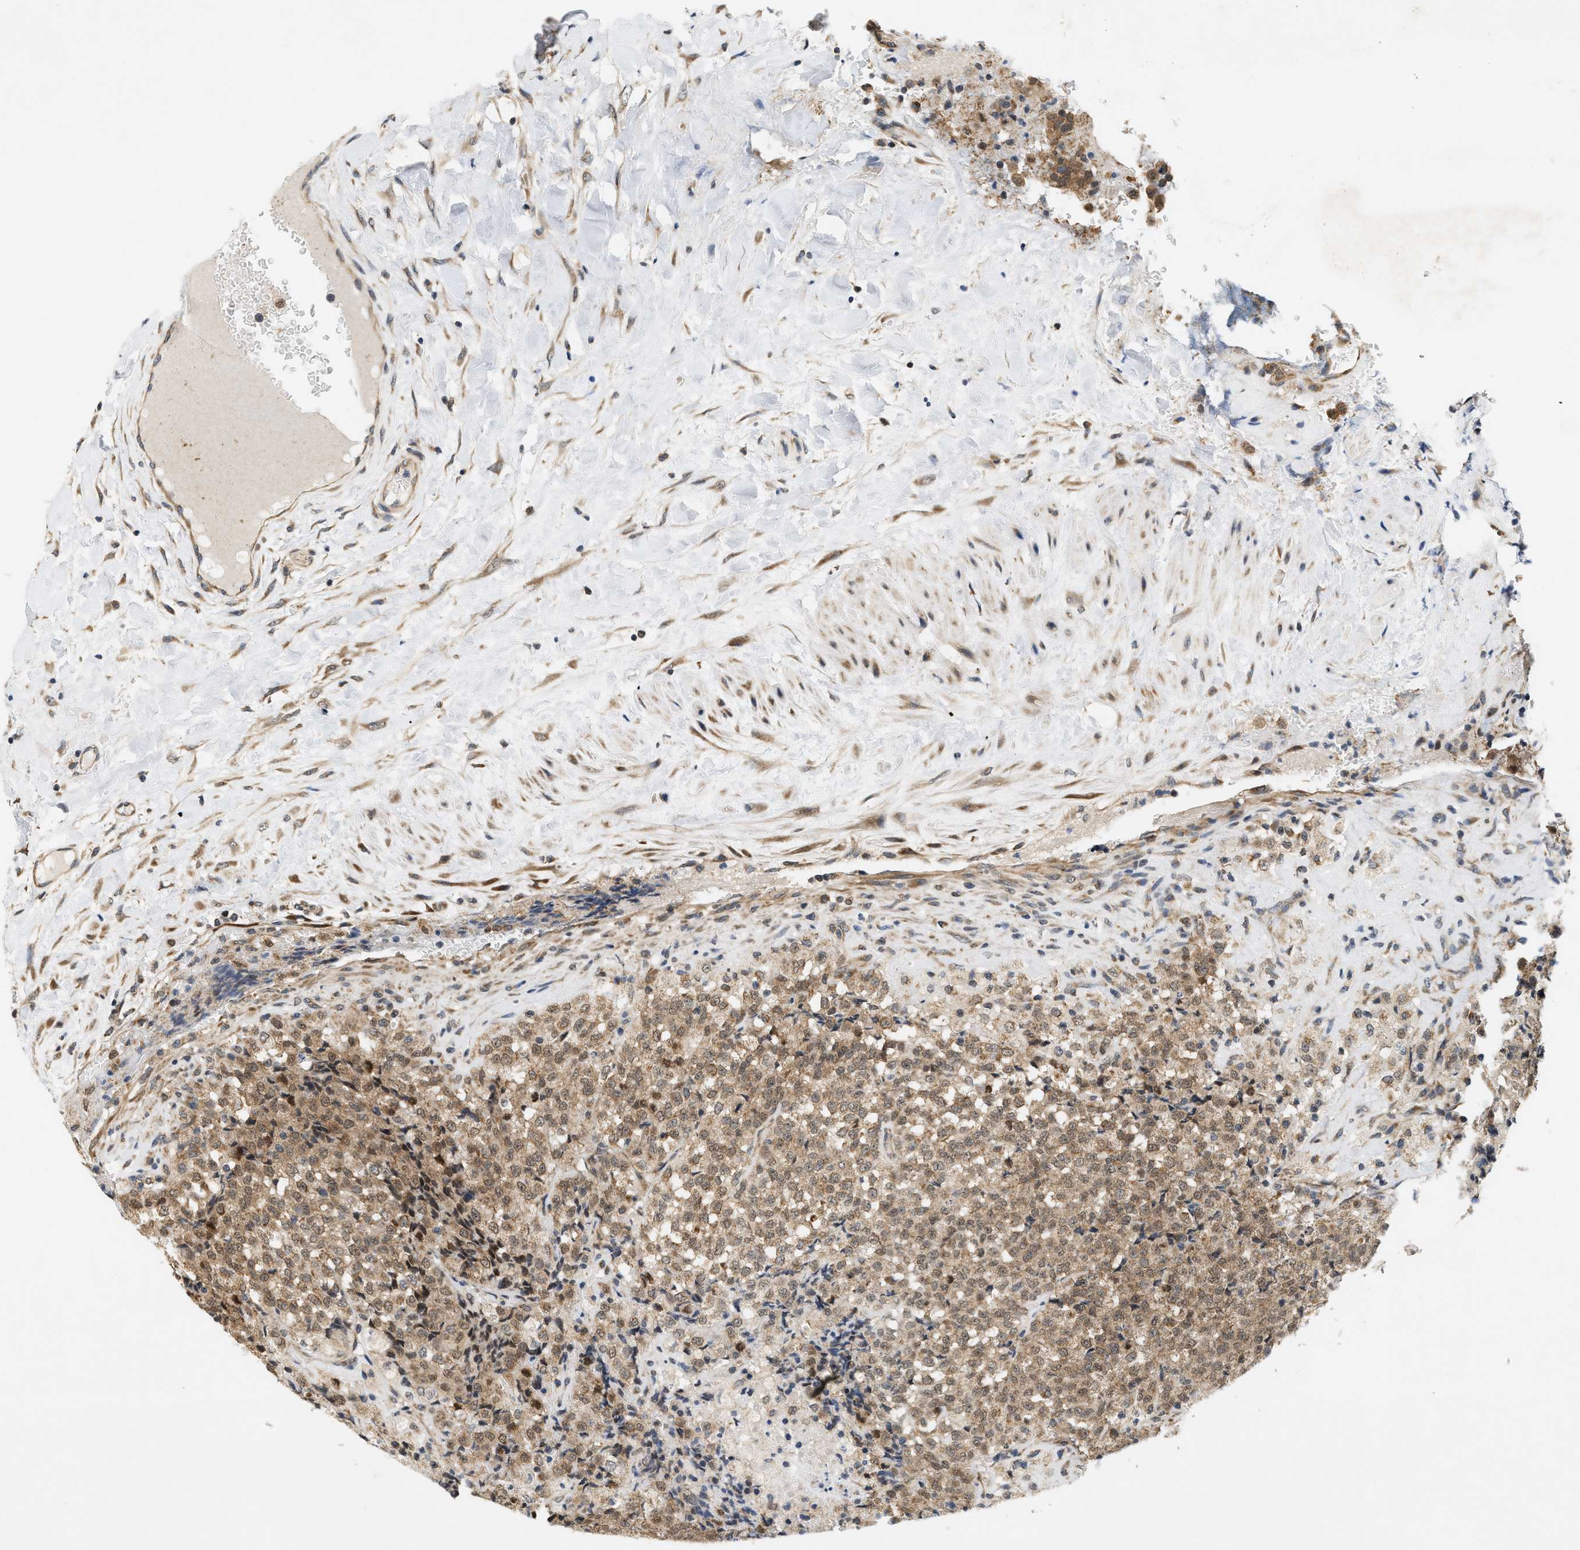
{"staining": {"intensity": "moderate", "quantity": ">75%", "location": "cytoplasmic/membranous"}, "tissue": "testis cancer", "cell_type": "Tumor cells", "image_type": "cancer", "snomed": [{"axis": "morphology", "description": "Seminoma, NOS"}, {"axis": "topography", "description": "Testis"}], "caption": "A high-resolution image shows IHC staining of testis cancer (seminoma), which reveals moderate cytoplasmic/membranous positivity in approximately >75% of tumor cells. The staining is performed using DAB brown chromogen to label protein expression. The nuclei are counter-stained blue using hematoxylin.", "gene": "GIGYF1", "patient": {"sex": "male", "age": 59}}